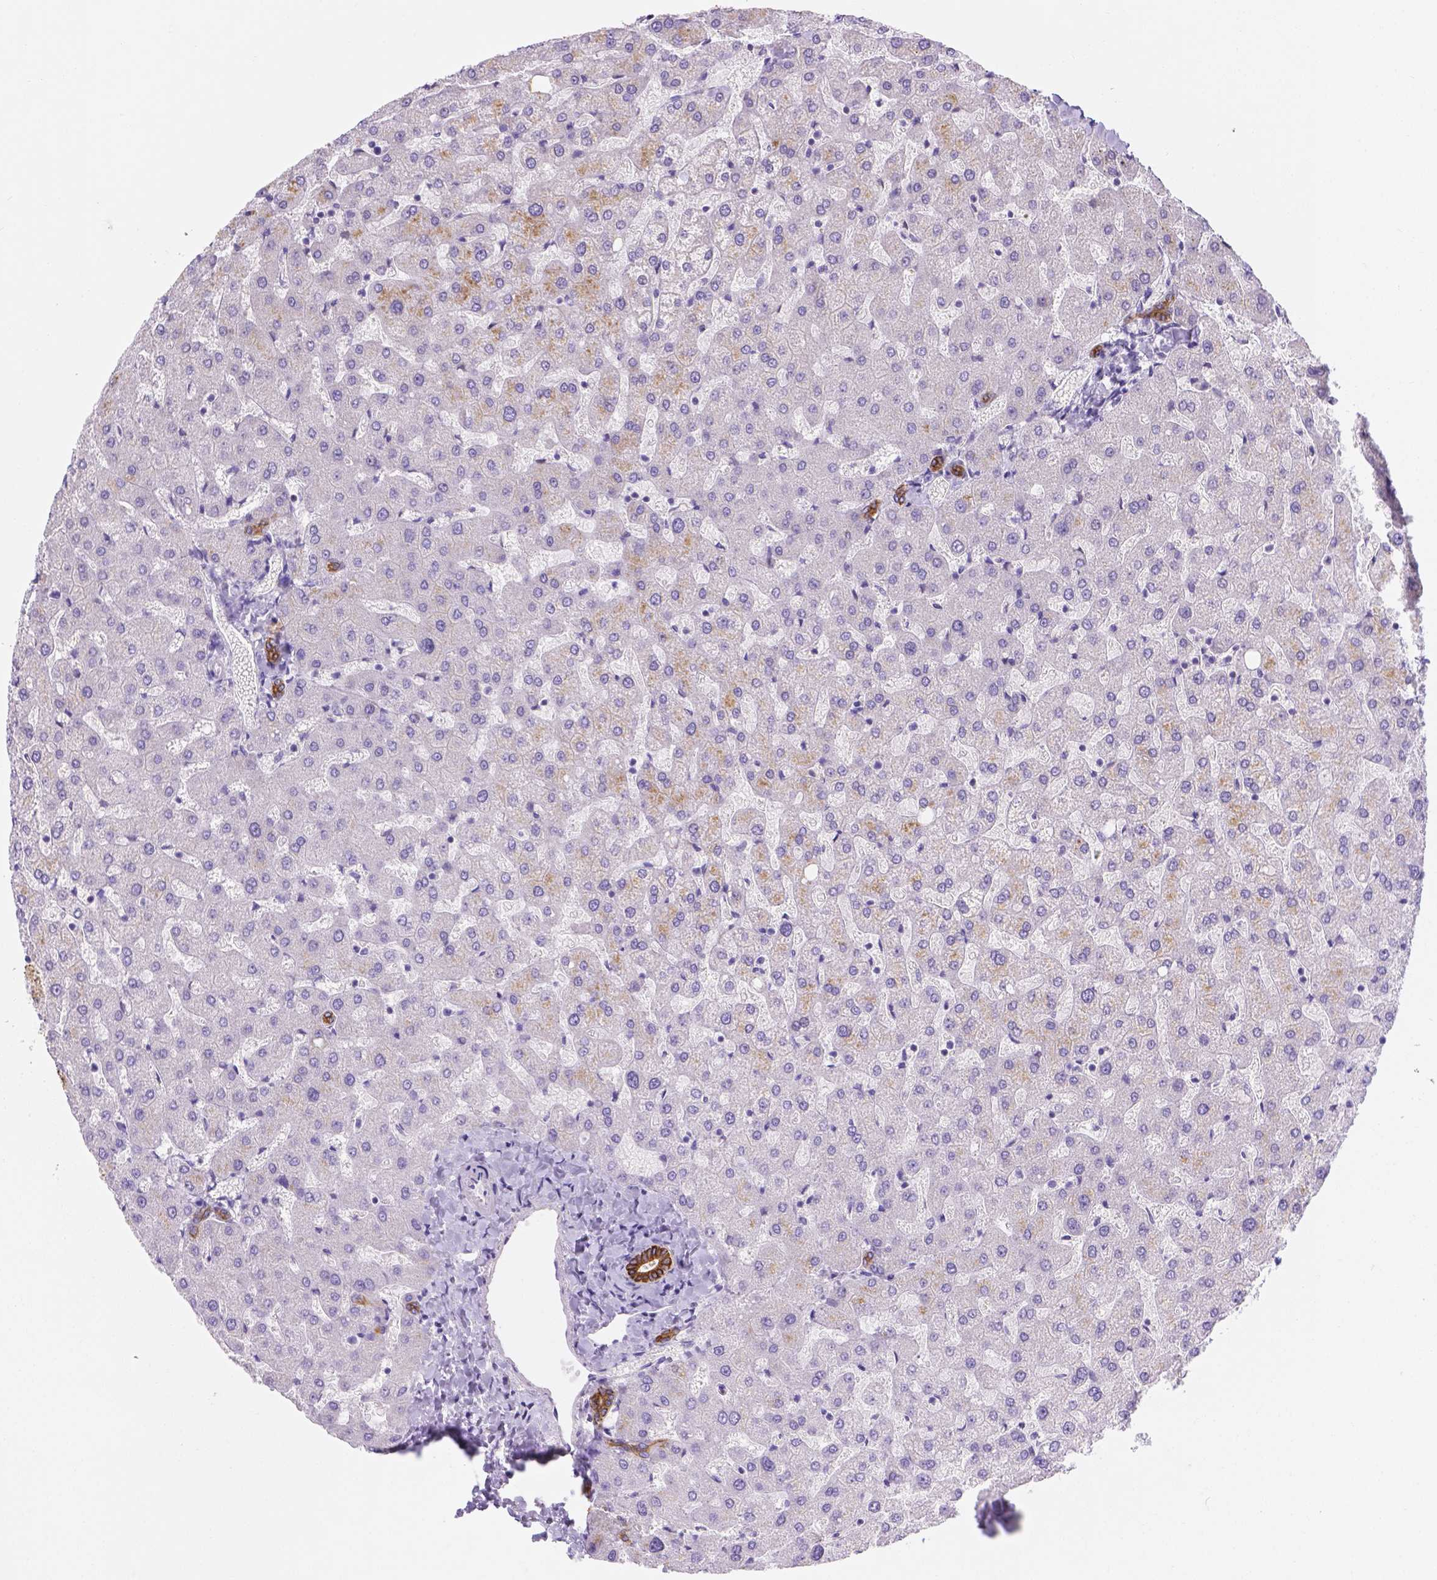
{"staining": {"intensity": "strong", "quantity": ">75%", "location": "cytoplasmic/membranous"}, "tissue": "liver", "cell_type": "Cholangiocytes", "image_type": "normal", "snomed": [{"axis": "morphology", "description": "Normal tissue, NOS"}, {"axis": "topography", "description": "Liver"}], "caption": "This micrograph reveals benign liver stained with immunohistochemistry to label a protein in brown. The cytoplasmic/membranous of cholangiocytes show strong positivity for the protein. Nuclei are counter-stained blue.", "gene": "DMWD", "patient": {"sex": "female", "age": 50}}